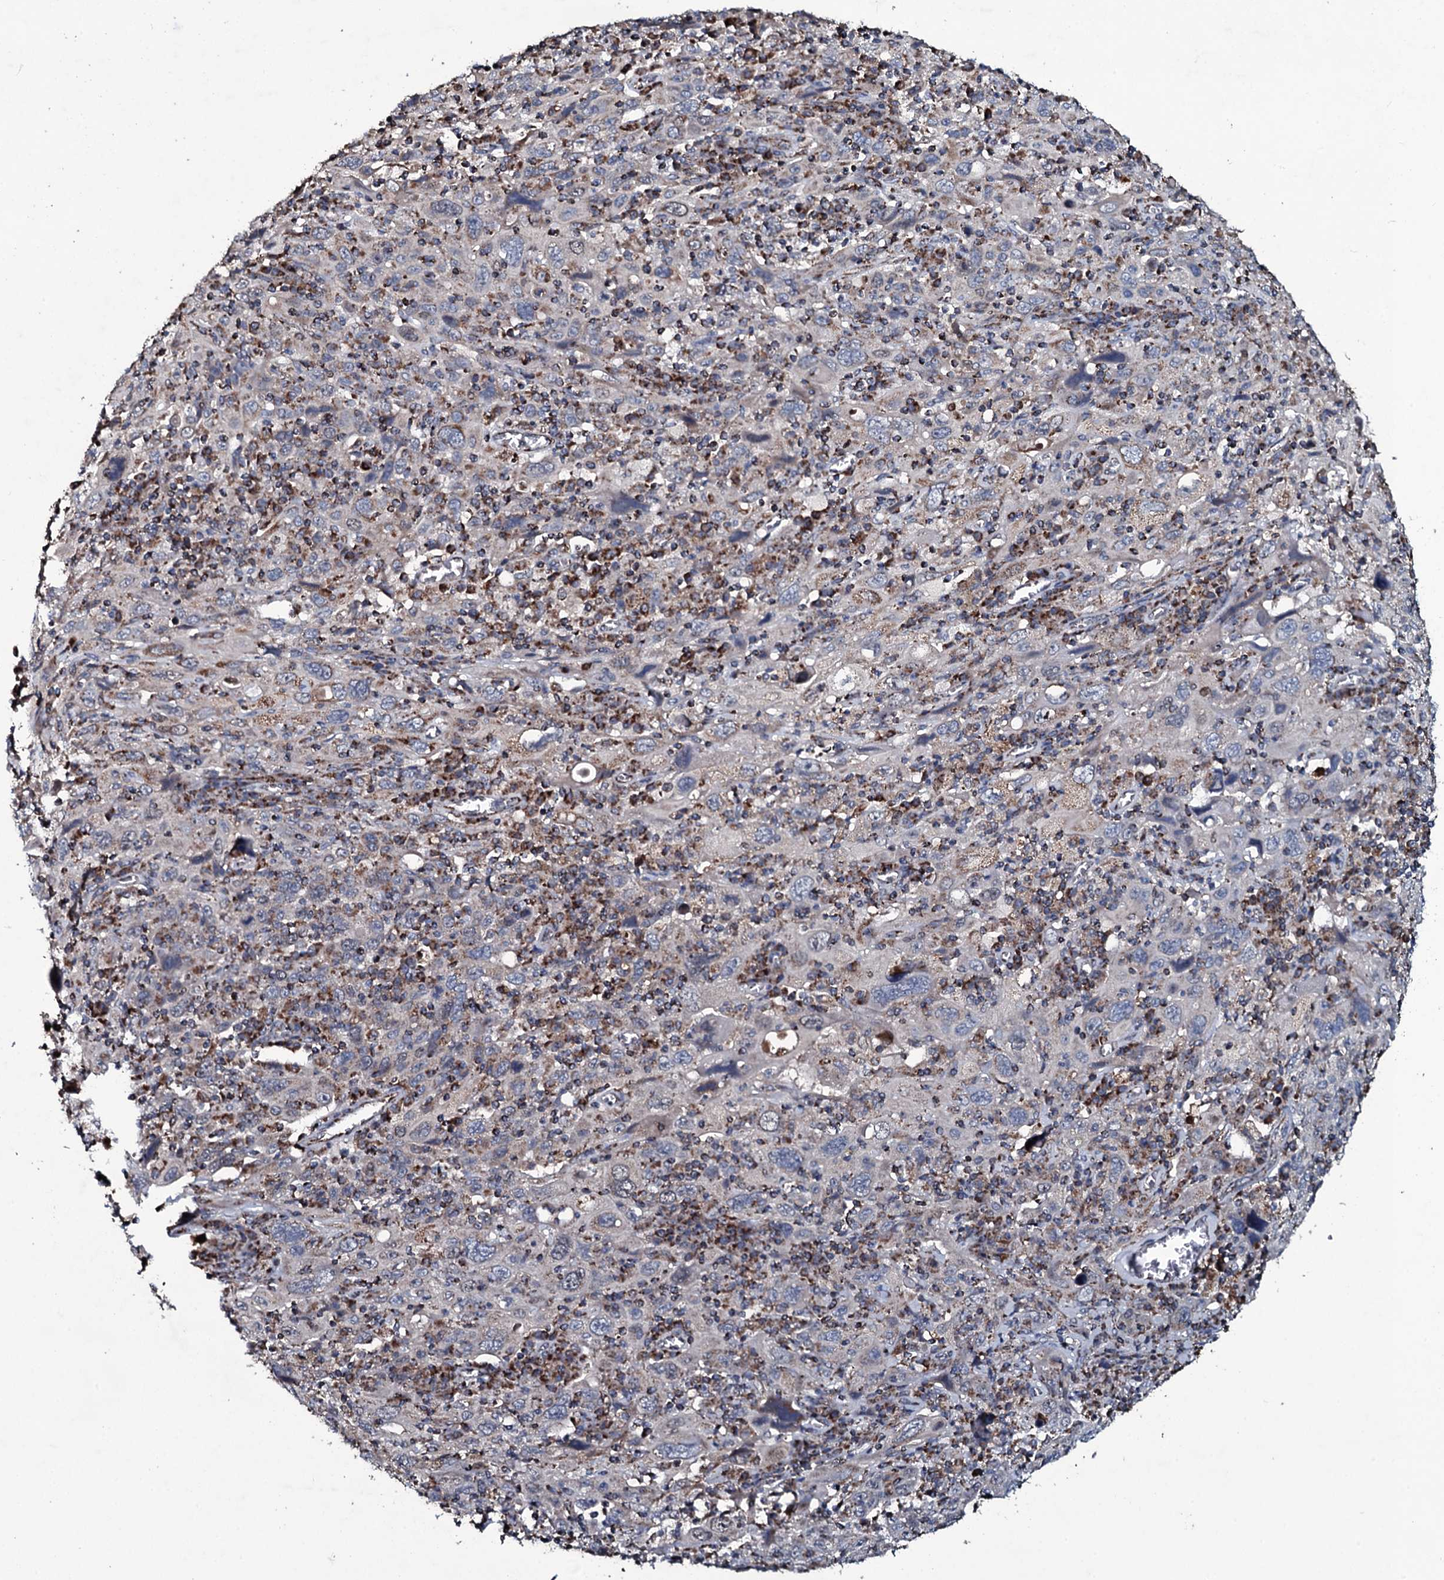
{"staining": {"intensity": "weak", "quantity": "<25%", "location": "cytoplasmic/membranous"}, "tissue": "cervical cancer", "cell_type": "Tumor cells", "image_type": "cancer", "snomed": [{"axis": "morphology", "description": "Squamous cell carcinoma, NOS"}, {"axis": "topography", "description": "Cervix"}], "caption": "This is a photomicrograph of IHC staining of cervical cancer, which shows no positivity in tumor cells.", "gene": "DYNC2I2", "patient": {"sex": "female", "age": 46}}